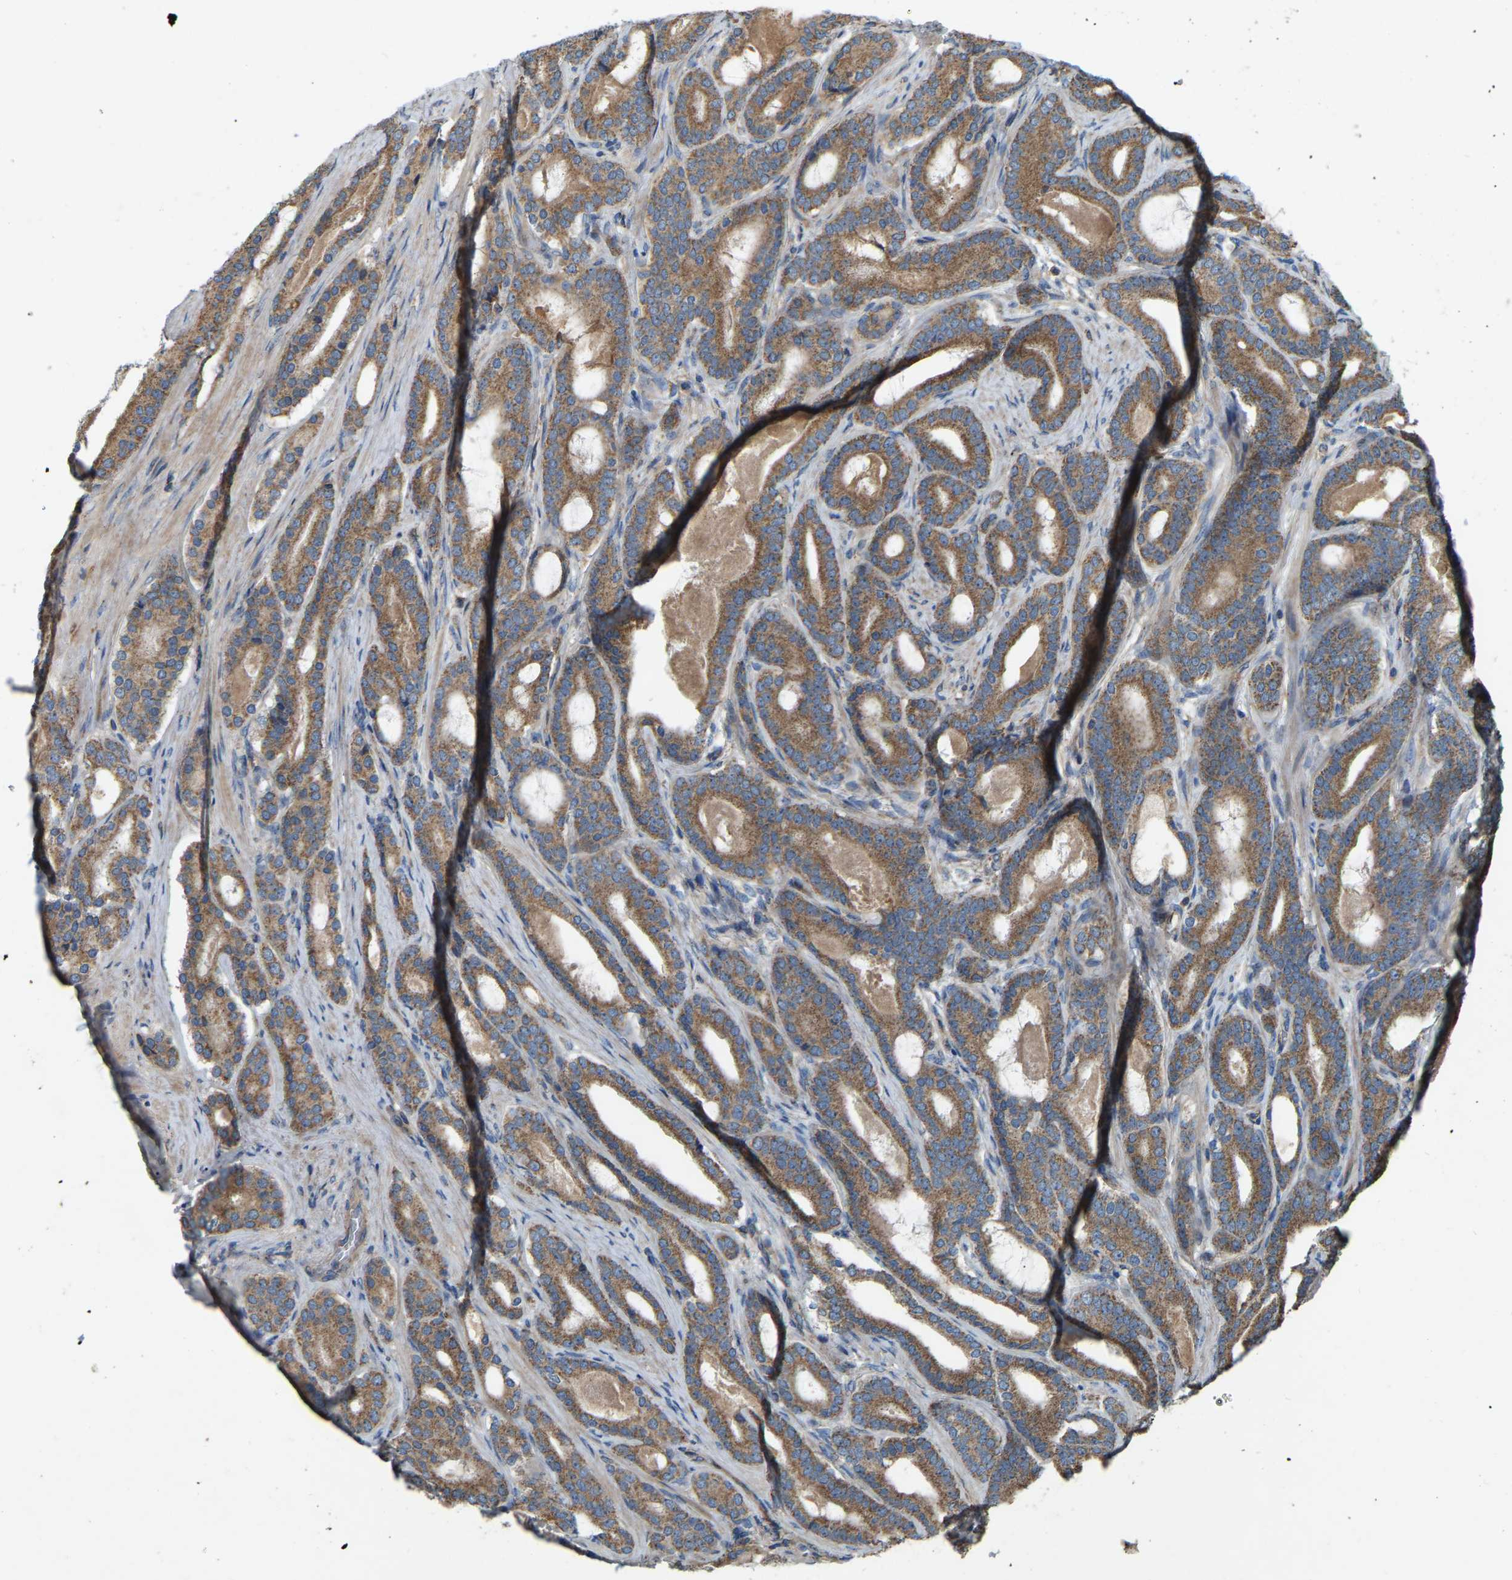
{"staining": {"intensity": "moderate", "quantity": ">75%", "location": "cytoplasmic/membranous"}, "tissue": "prostate cancer", "cell_type": "Tumor cells", "image_type": "cancer", "snomed": [{"axis": "morphology", "description": "Adenocarcinoma, High grade"}, {"axis": "topography", "description": "Prostate"}], "caption": "DAB (3,3'-diaminobenzidine) immunohistochemical staining of human prostate cancer (high-grade adenocarcinoma) displays moderate cytoplasmic/membranous protein expression in approximately >75% of tumor cells.", "gene": "SAMD9L", "patient": {"sex": "male", "age": 60}}